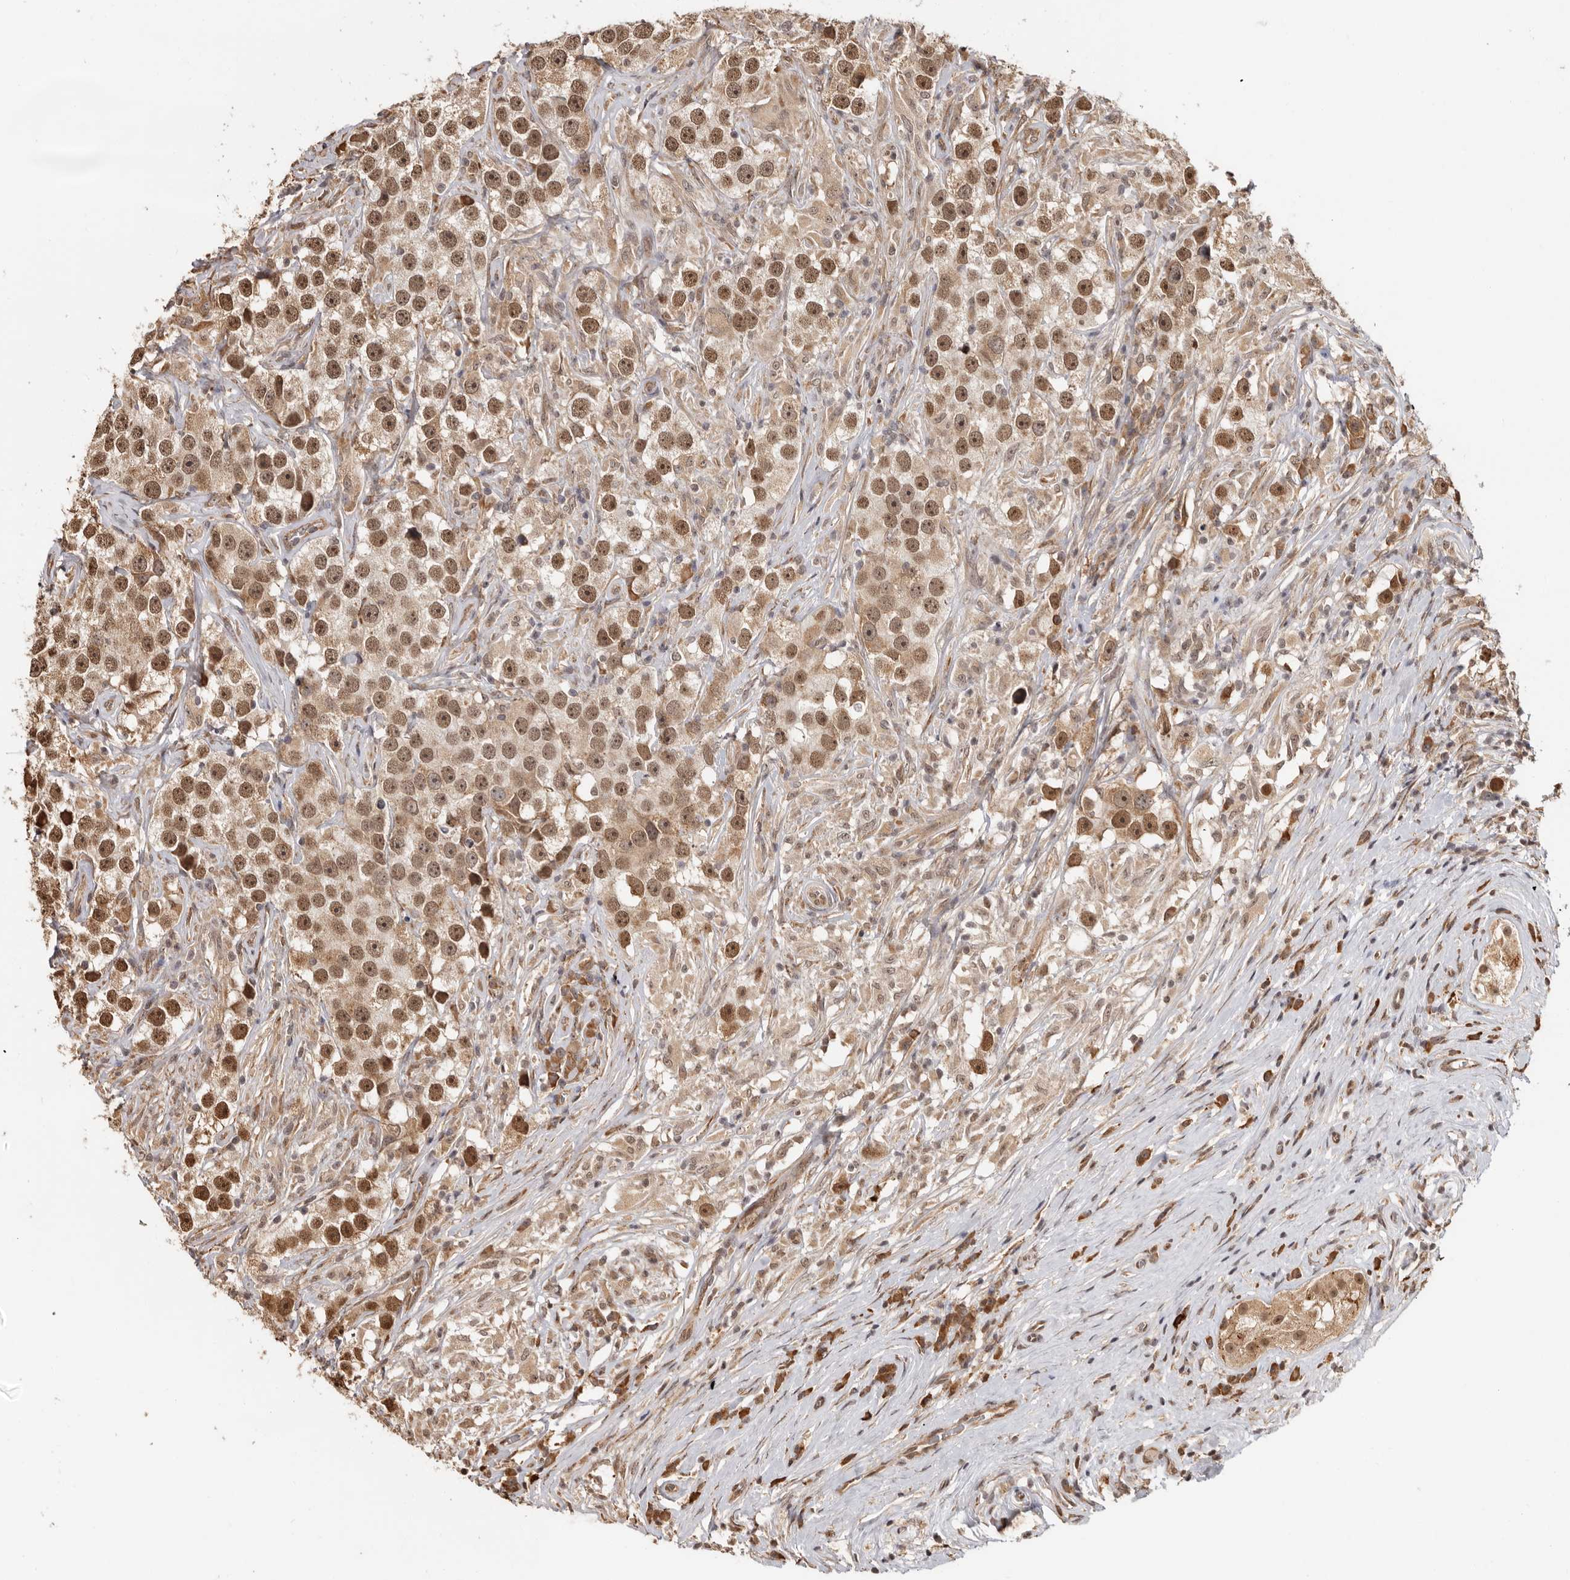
{"staining": {"intensity": "moderate", "quantity": ">75%", "location": "cytoplasmic/membranous,nuclear"}, "tissue": "testis cancer", "cell_type": "Tumor cells", "image_type": "cancer", "snomed": [{"axis": "morphology", "description": "Seminoma, NOS"}, {"axis": "topography", "description": "Testis"}], "caption": "IHC staining of testis cancer (seminoma), which shows medium levels of moderate cytoplasmic/membranous and nuclear expression in about >75% of tumor cells indicating moderate cytoplasmic/membranous and nuclear protein positivity. The staining was performed using DAB (3,3'-diaminobenzidine) (brown) for protein detection and nuclei were counterstained in hematoxylin (blue).", "gene": "ZNF83", "patient": {"sex": "male", "age": 49}}